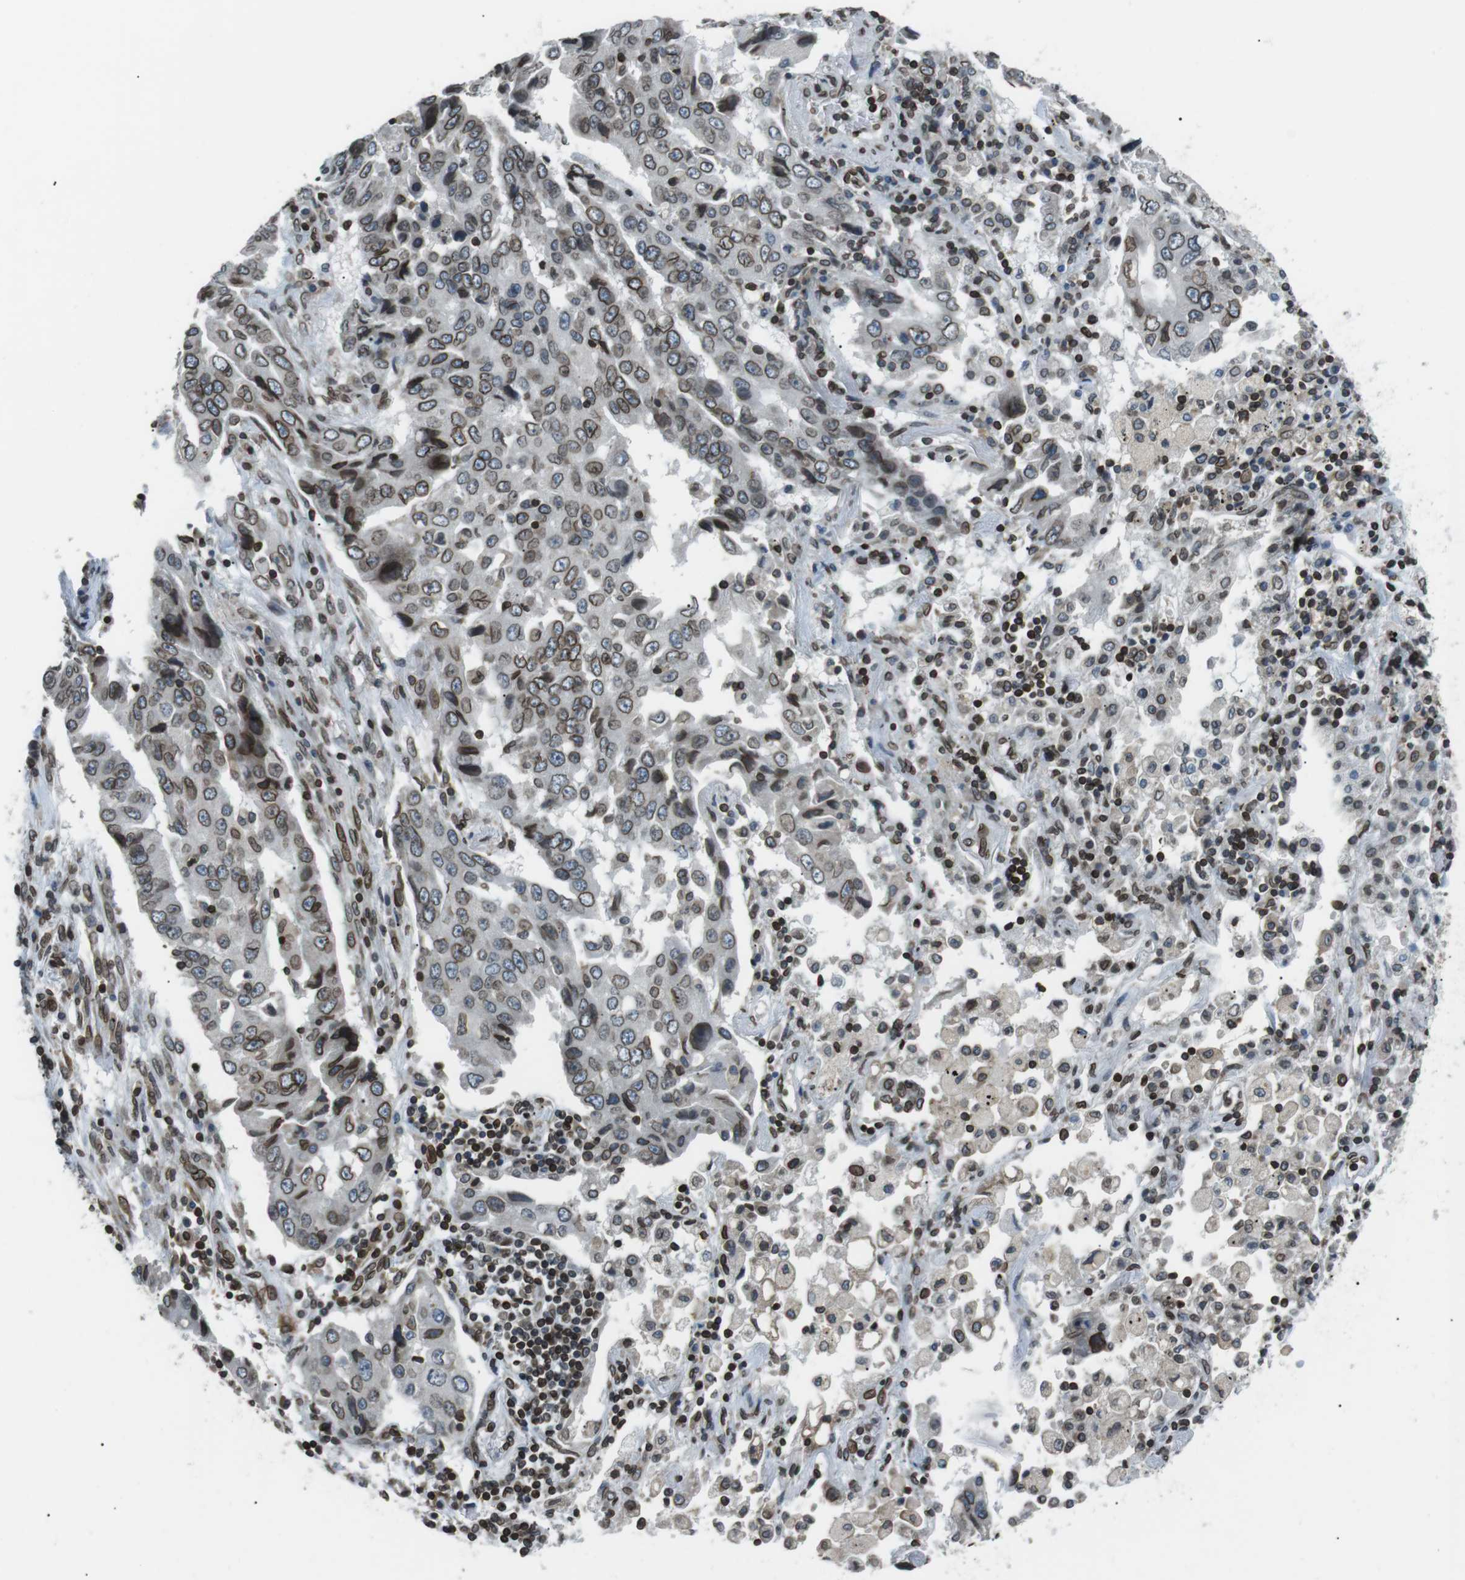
{"staining": {"intensity": "moderate", "quantity": ">75%", "location": "cytoplasmic/membranous,nuclear"}, "tissue": "lung cancer", "cell_type": "Tumor cells", "image_type": "cancer", "snomed": [{"axis": "morphology", "description": "Adenocarcinoma, NOS"}, {"axis": "topography", "description": "Lung"}], "caption": "A photomicrograph showing moderate cytoplasmic/membranous and nuclear positivity in about >75% of tumor cells in lung adenocarcinoma, as visualized by brown immunohistochemical staining.", "gene": "TMX4", "patient": {"sex": "female", "age": 65}}